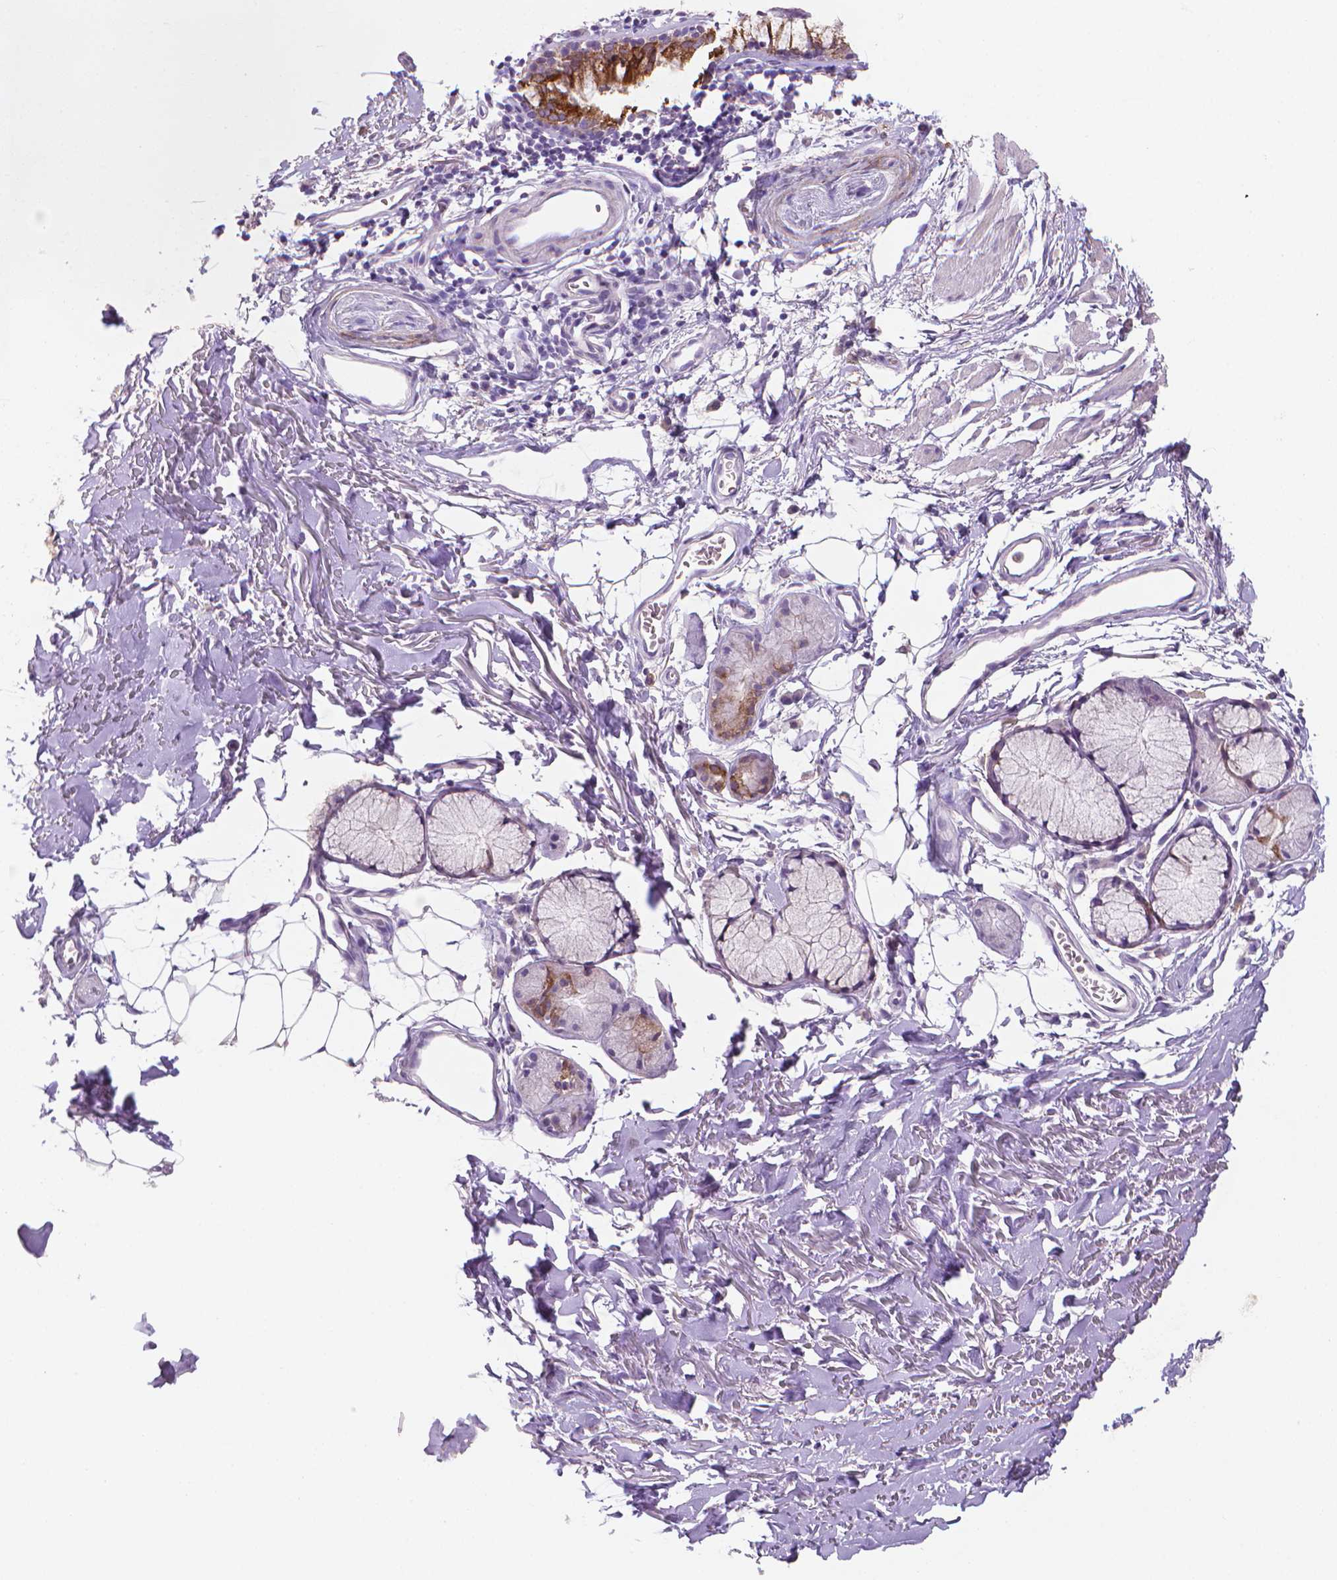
{"staining": {"intensity": "negative", "quantity": "none", "location": "none"}, "tissue": "adipose tissue", "cell_type": "Adipocytes", "image_type": "normal", "snomed": [{"axis": "morphology", "description": "Normal tissue, NOS"}, {"axis": "topography", "description": "Cartilage tissue"}, {"axis": "topography", "description": "Bronchus"}], "caption": "Immunohistochemistry histopathology image of normal human adipose tissue stained for a protein (brown), which displays no expression in adipocytes. (DAB (3,3'-diaminobenzidine) immunohistochemistry (IHC) with hematoxylin counter stain).", "gene": "MUC1", "patient": {"sex": "female", "age": 79}}